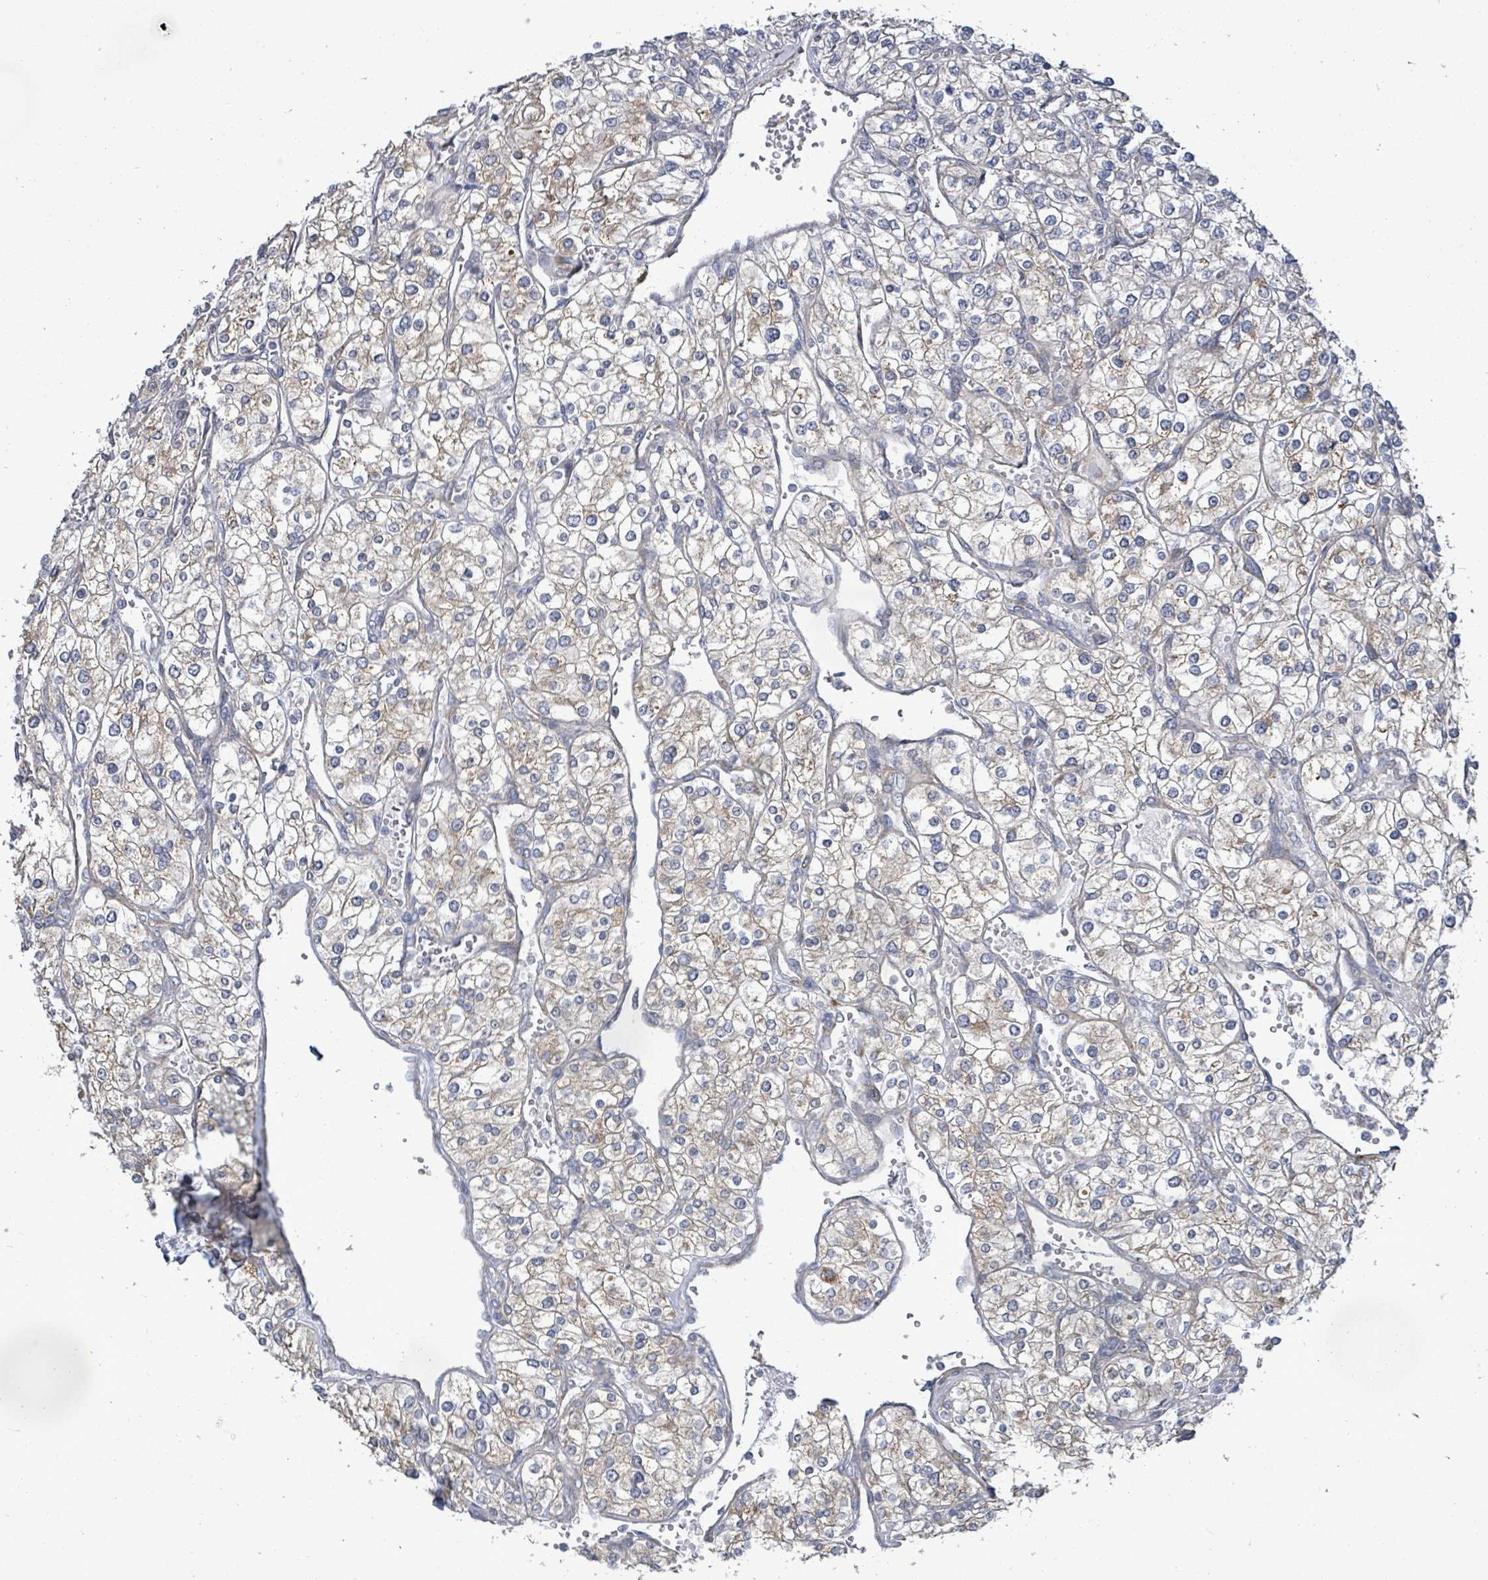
{"staining": {"intensity": "weak", "quantity": "25%-75%", "location": "cytoplasmic/membranous"}, "tissue": "renal cancer", "cell_type": "Tumor cells", "image_type": "cancer", "snomed": [{"axis": "morphology", "description": "Adenocarcinoma, NOS"}, {"axis": "topography", "description": "Kidney"}], "caption": "Human renal cancer (adenocarcinoma) stained with a brown dye exhibits weak cytoplasmic/membranous positive positivity in approximately 25%-75% of tumor cells.", "gene": "KBTBD11", "patient": {"sex": "male", "age": 80}}